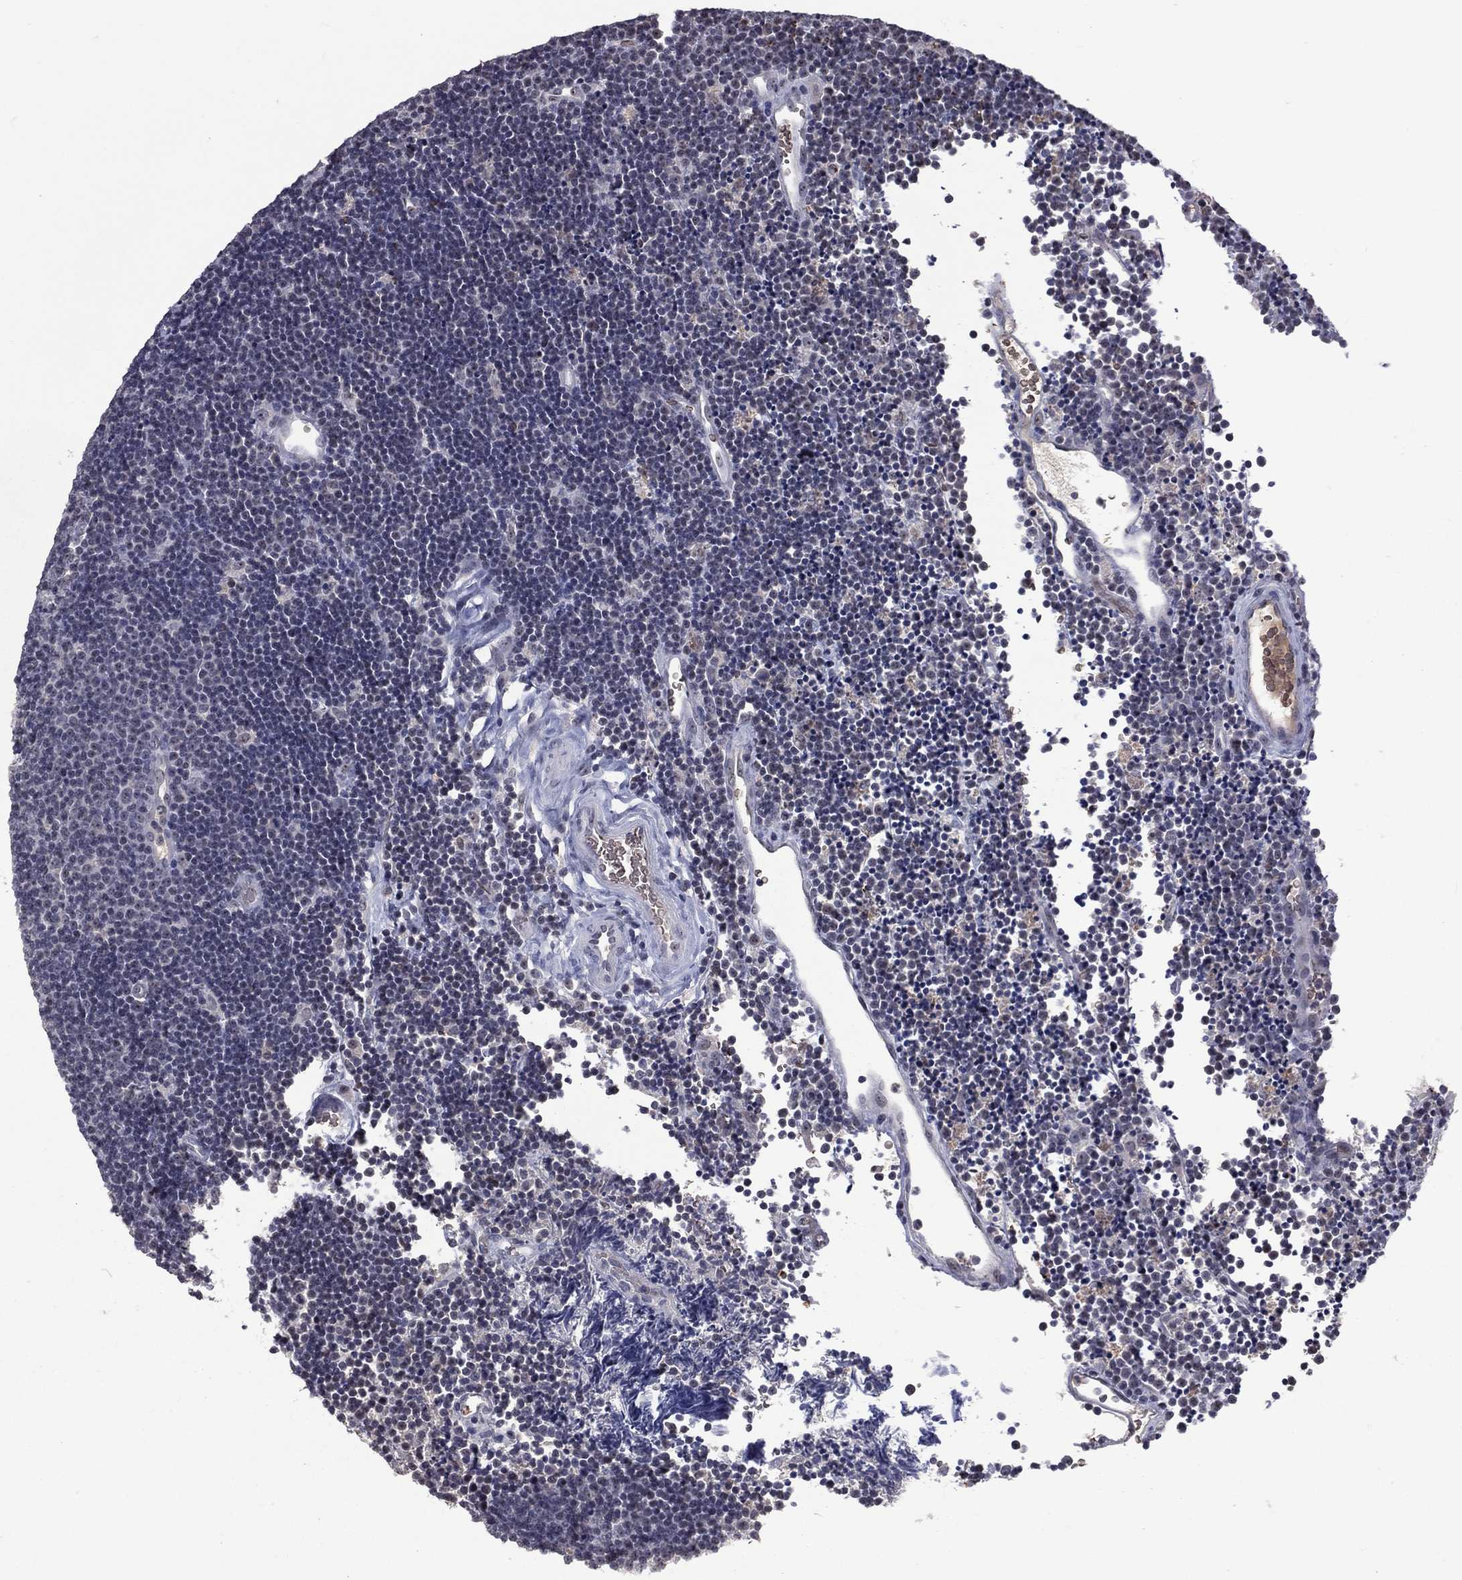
{"staining": {"intensity": "negative", "quantity": "none", "location": "none"}, "tissue": "lymphoma", "cell_type": "Tumor cells", "image_type": "cancer", "snomed": [{"axis": "morphology", "description": "Malignant lymphoma, non-Hodgkin's type, Low grade"}, {"axis": "topography", "description": "Brain"}], "caption": "Lymphoma was stained to show a protein in brown. There is no significant staining in tumor cells.", "gene": "DSG4", "patient": {"sex": "female", "age": 66}}